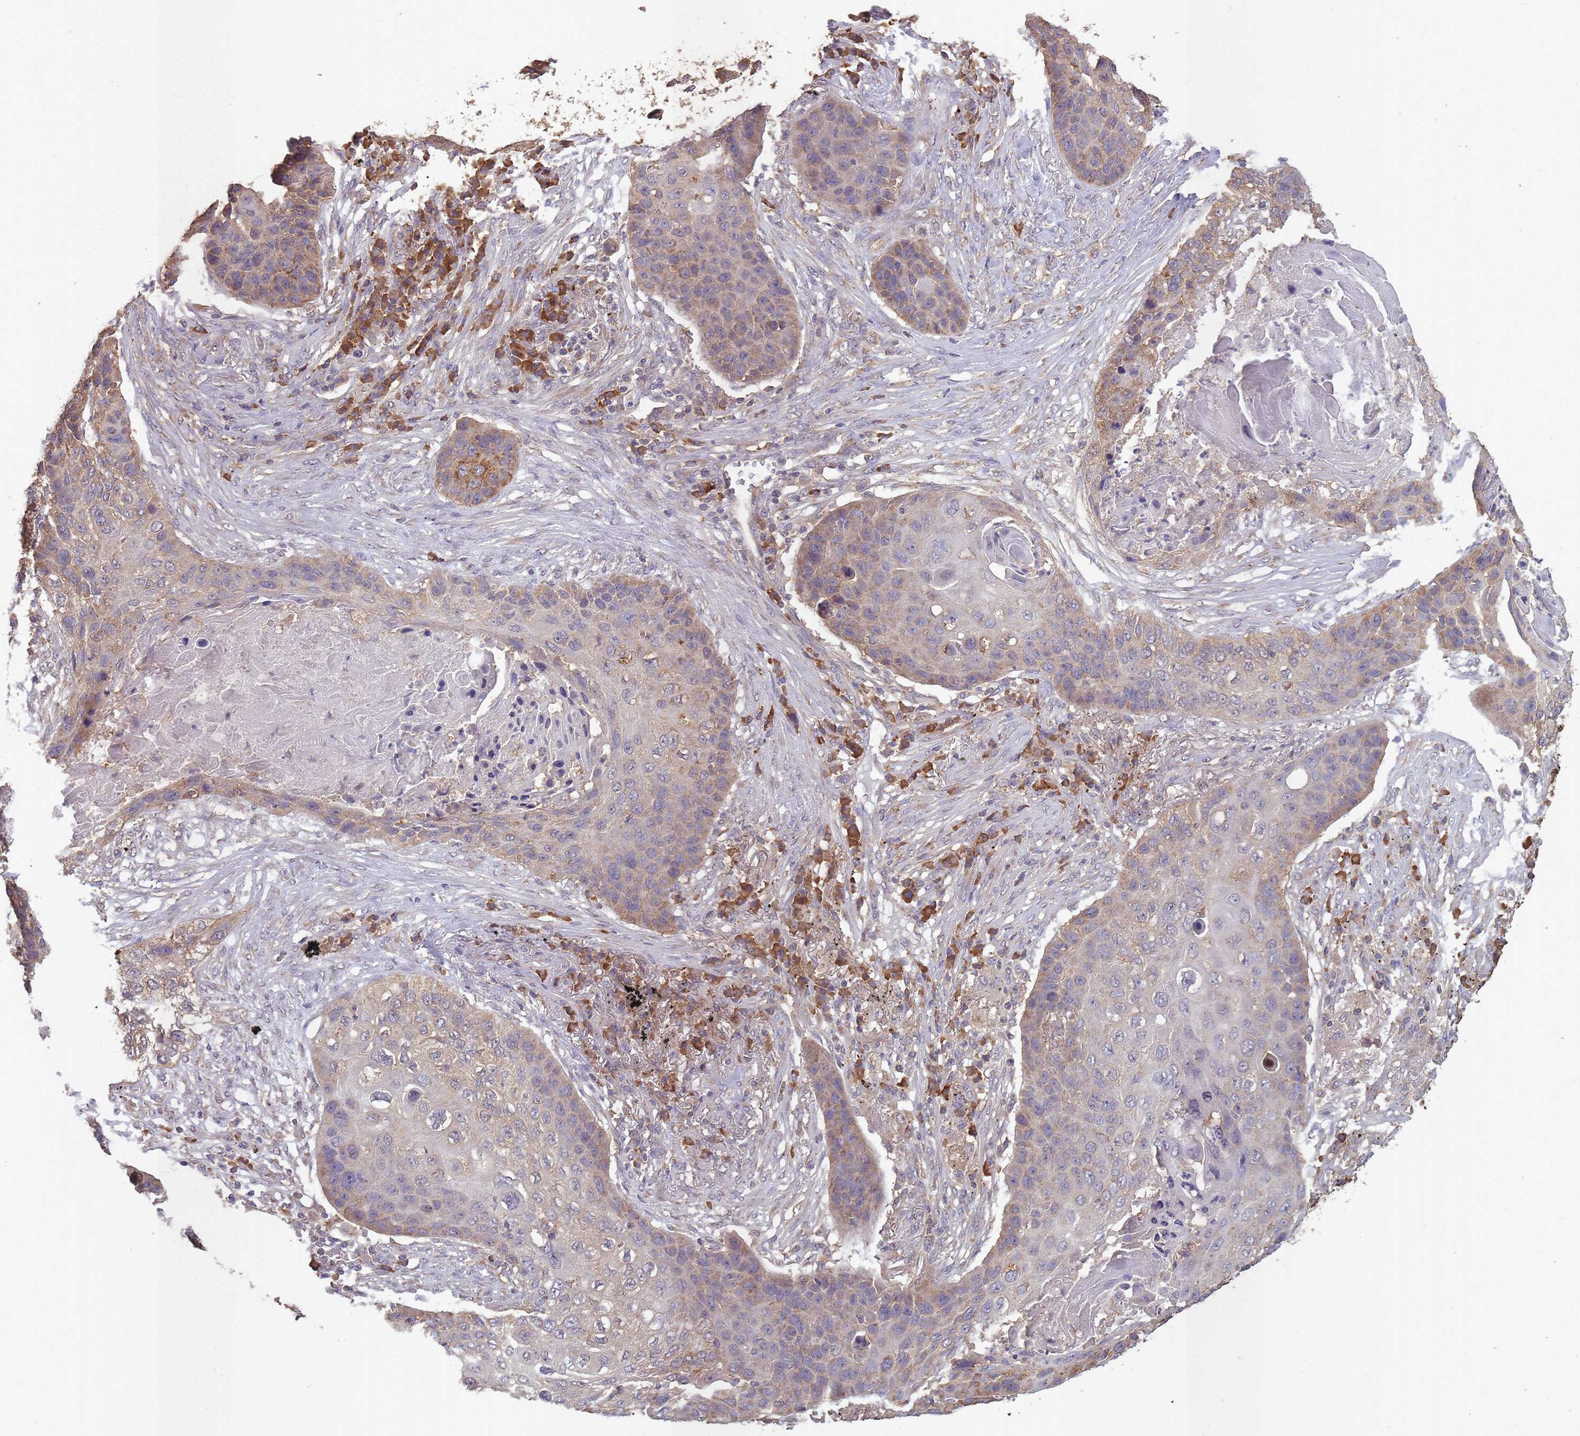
{"staining": {"intensity": "weak", "quantity": "25%-75%", "location": "cytoplasmic/membranous"}, "tissue": "lung cancer", "cell_type": "Tumor cells", "image_type": "cancer", "snomed": [{"axis": "morphology", "description": "Squamous cell carcinoma, NOS"}, {"axis": "topography", "description": "Lung"}], "caption": "Lung cancer stained with a brown dye displays weak cytoplasmic/membranous positive positivity in about 25%-75% of tumor cells.", "gene": "SANBR", "patient": {"sex": "female", "age": 63}}